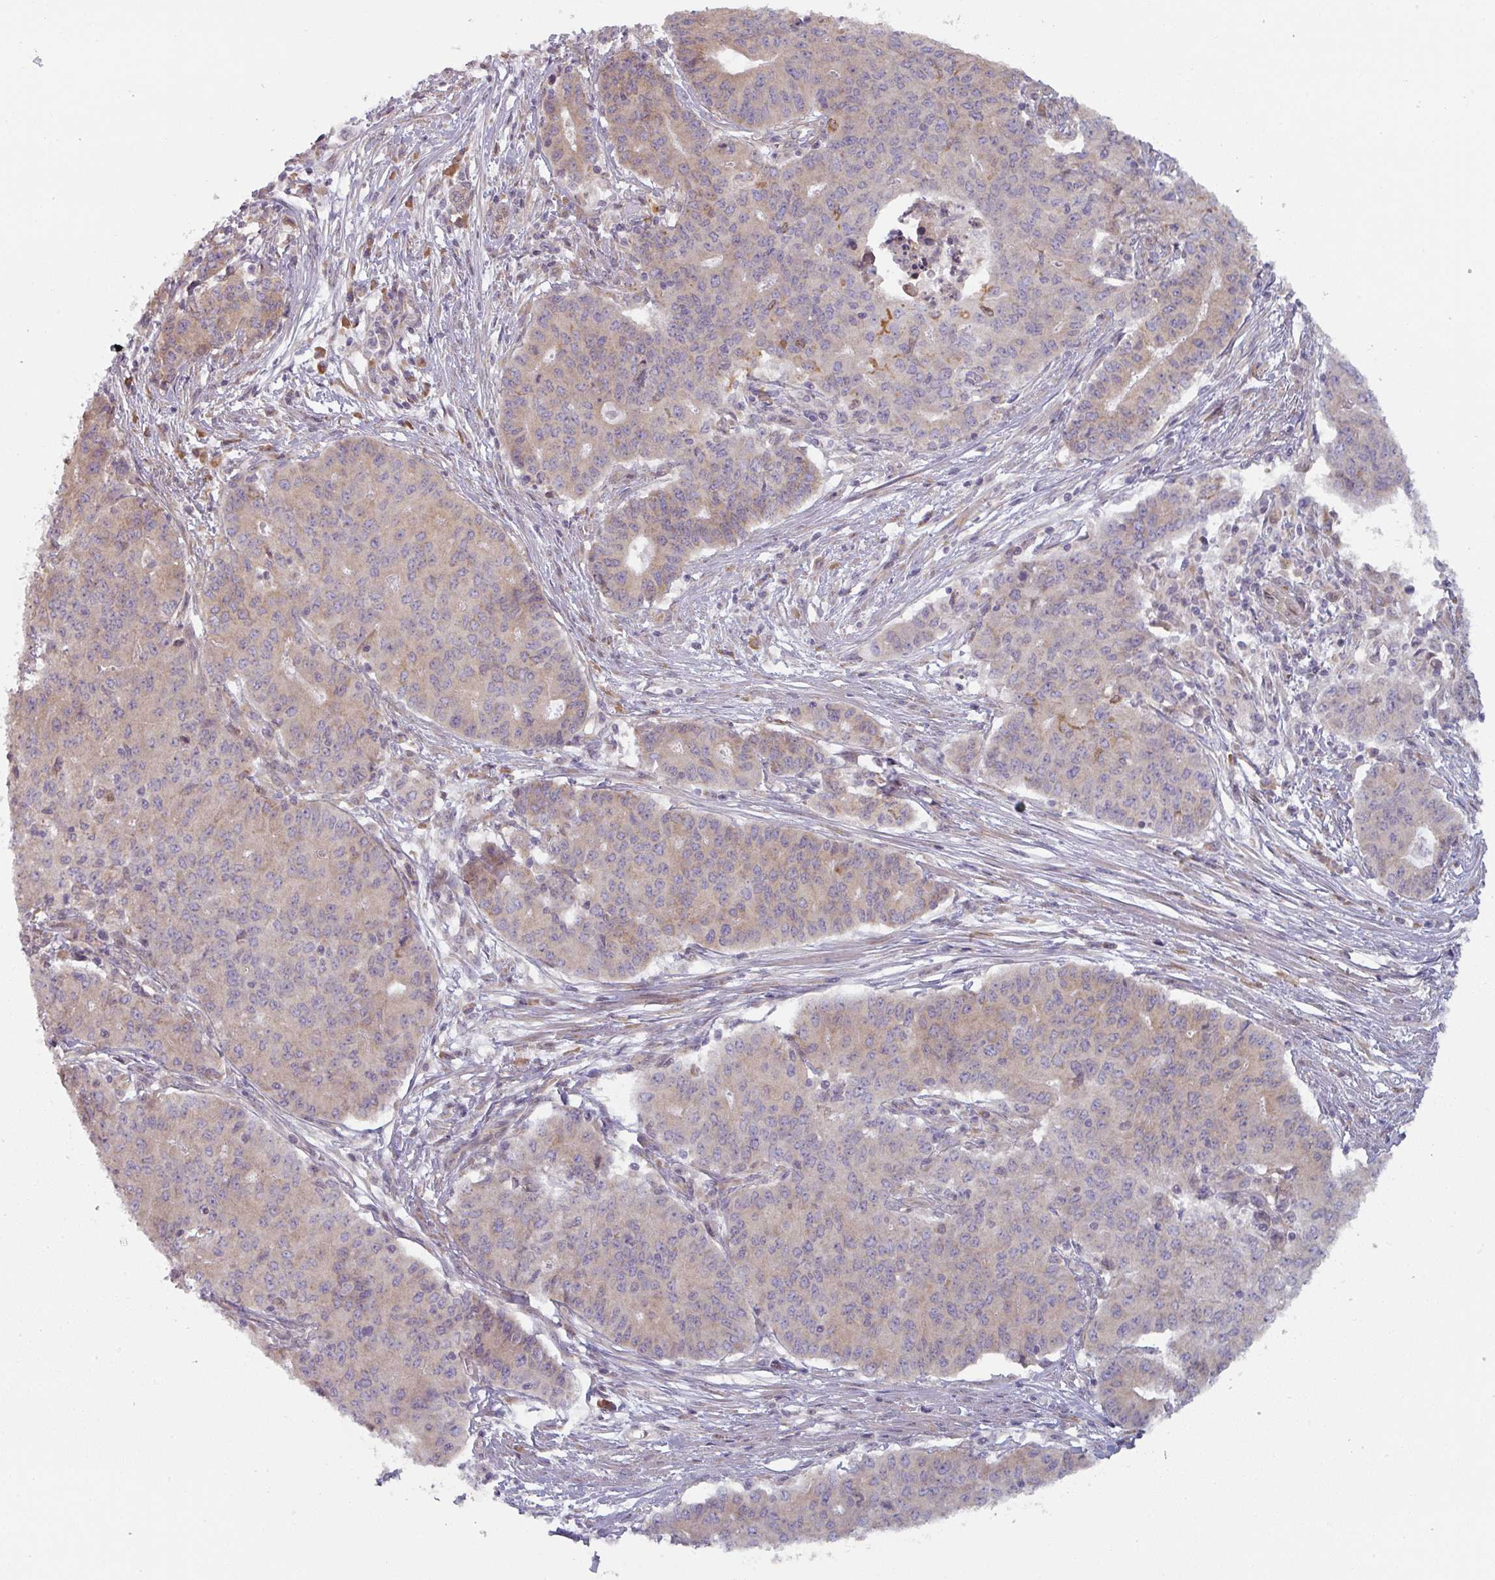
{"staining": {"intensity": "weak", "quantity": "25%-75%", "location": "cytoplasmic/membranous"}, "tissue": "endometrial cancer", "cell_type": "Tumor cells", "image_type": "cancer", "snomed": [{"axis": "morphology", "description": "Adenocarcinoma, NOS"}, {"axis": "topography", "description": "Endometrium"}], "caption": "Tumor cells exhibit low levels of weak cytoplasmic/membranous expression in about 25%-75% of cells in human endometrial cancer. The protein of interest is stained brown, and the nuclei are stained in blue (DAB (3,3'-diaminobenzidine) IHC with brightfield microscopy, high magnification).", "gene": "TAPT1", "patient": {"sex": "female", "age": 59}}